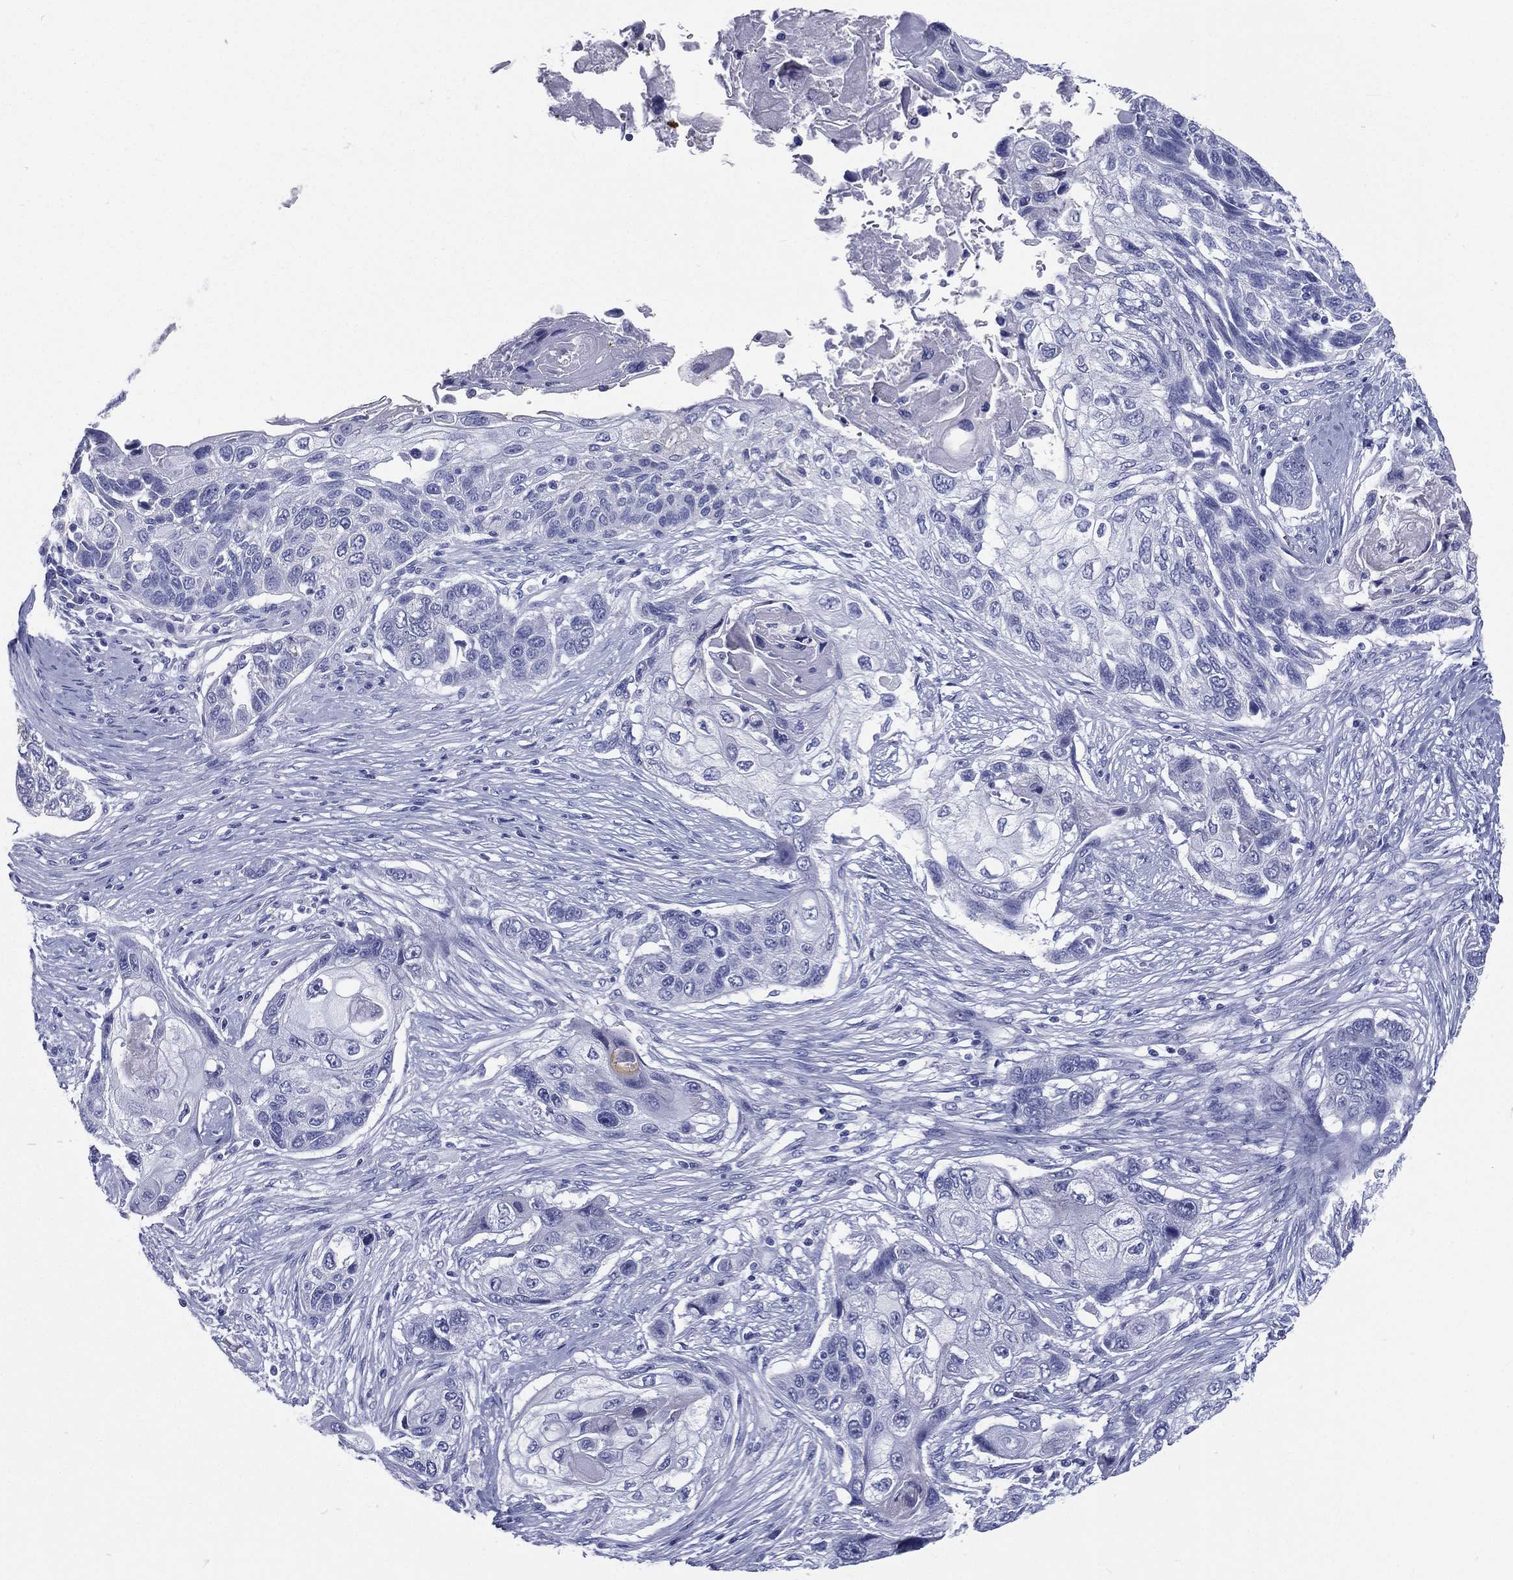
{"staining": {"intensity": "negative", "quantity": "none", "location": "none"}, "tissue": "lung cancer", "cell_type": "Tumor cells", "image_type": "cancer", "snomed": [{"axis": "morphology", "description": "Normal tissue, NOS"}, {"axis": "morphology", "description": "Squamous cell carcinoma, NOS"}, {"axis": "topography", "description": "Bronchus"}, {"axis": "topography", "description": "Lung"}], "caption": "Lung cancer stained for a protein using immunohistochemistry exhibits no staining tumor cells.", "gene": "RSPH4A", "patient": {"sex": "male", "age": 69}}